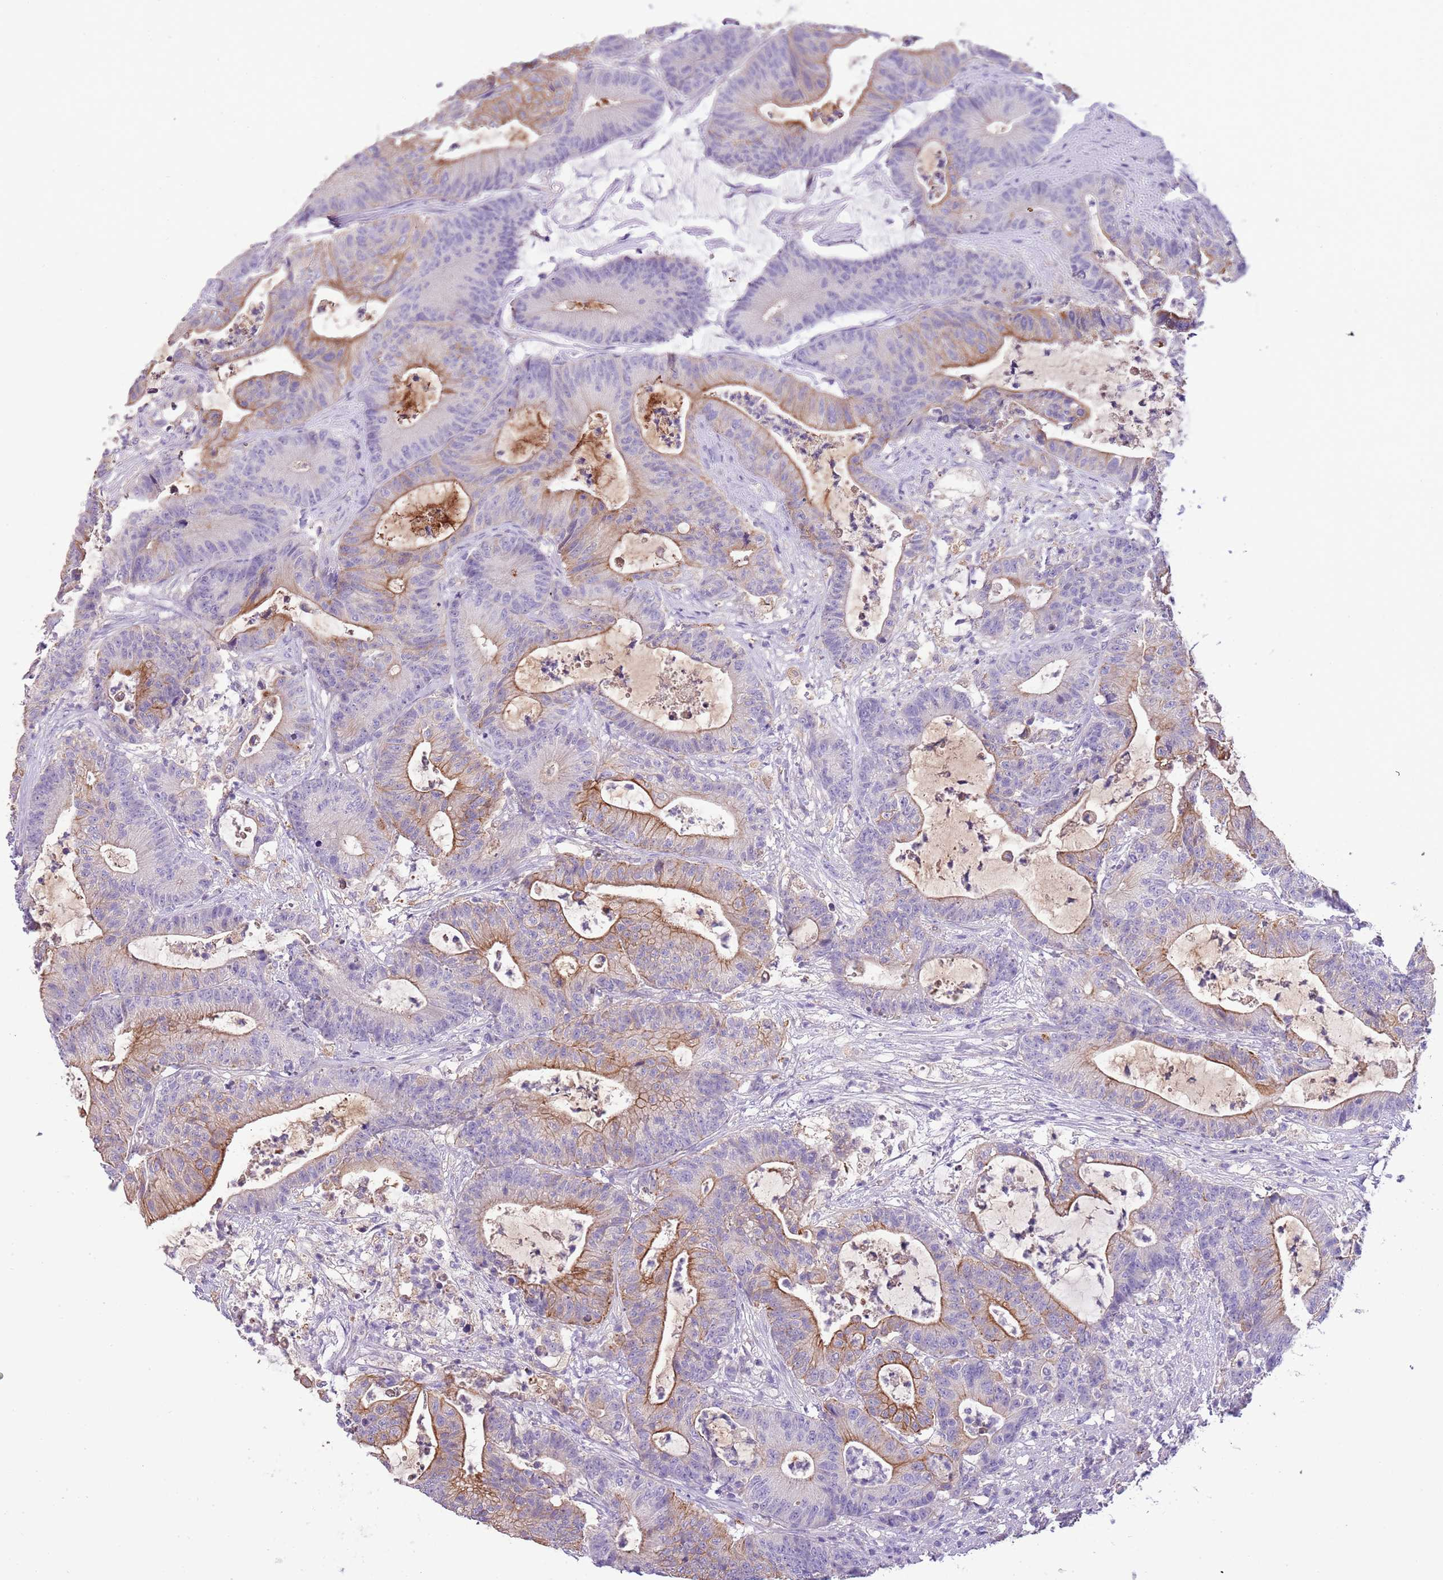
{"staining": {"intensity": "moderate", "quantity": "25%-75%", "location": "cytoplasmic/membranous"}, "tissue": "colorectal cancer", "cell_type": "Tumor cells", "image_type": "cancer", "snomed": [{"axis": "morphology", "description": "Adenocarcinoma, NOS"}, {"axis": "topography", "description": "Colon"}], "caption": "The micrograph demonstrates immunohistochemical staining of colorectal adenocarcinoma. There is moderate cytoplasmic/membranous staining is present in about 25%-75% of tumor cells. (brown staining indicates protein expression, while blue staining denotes nuclei).", "gene": "HES3", "patient": {"sex": "female", "age": 84}}